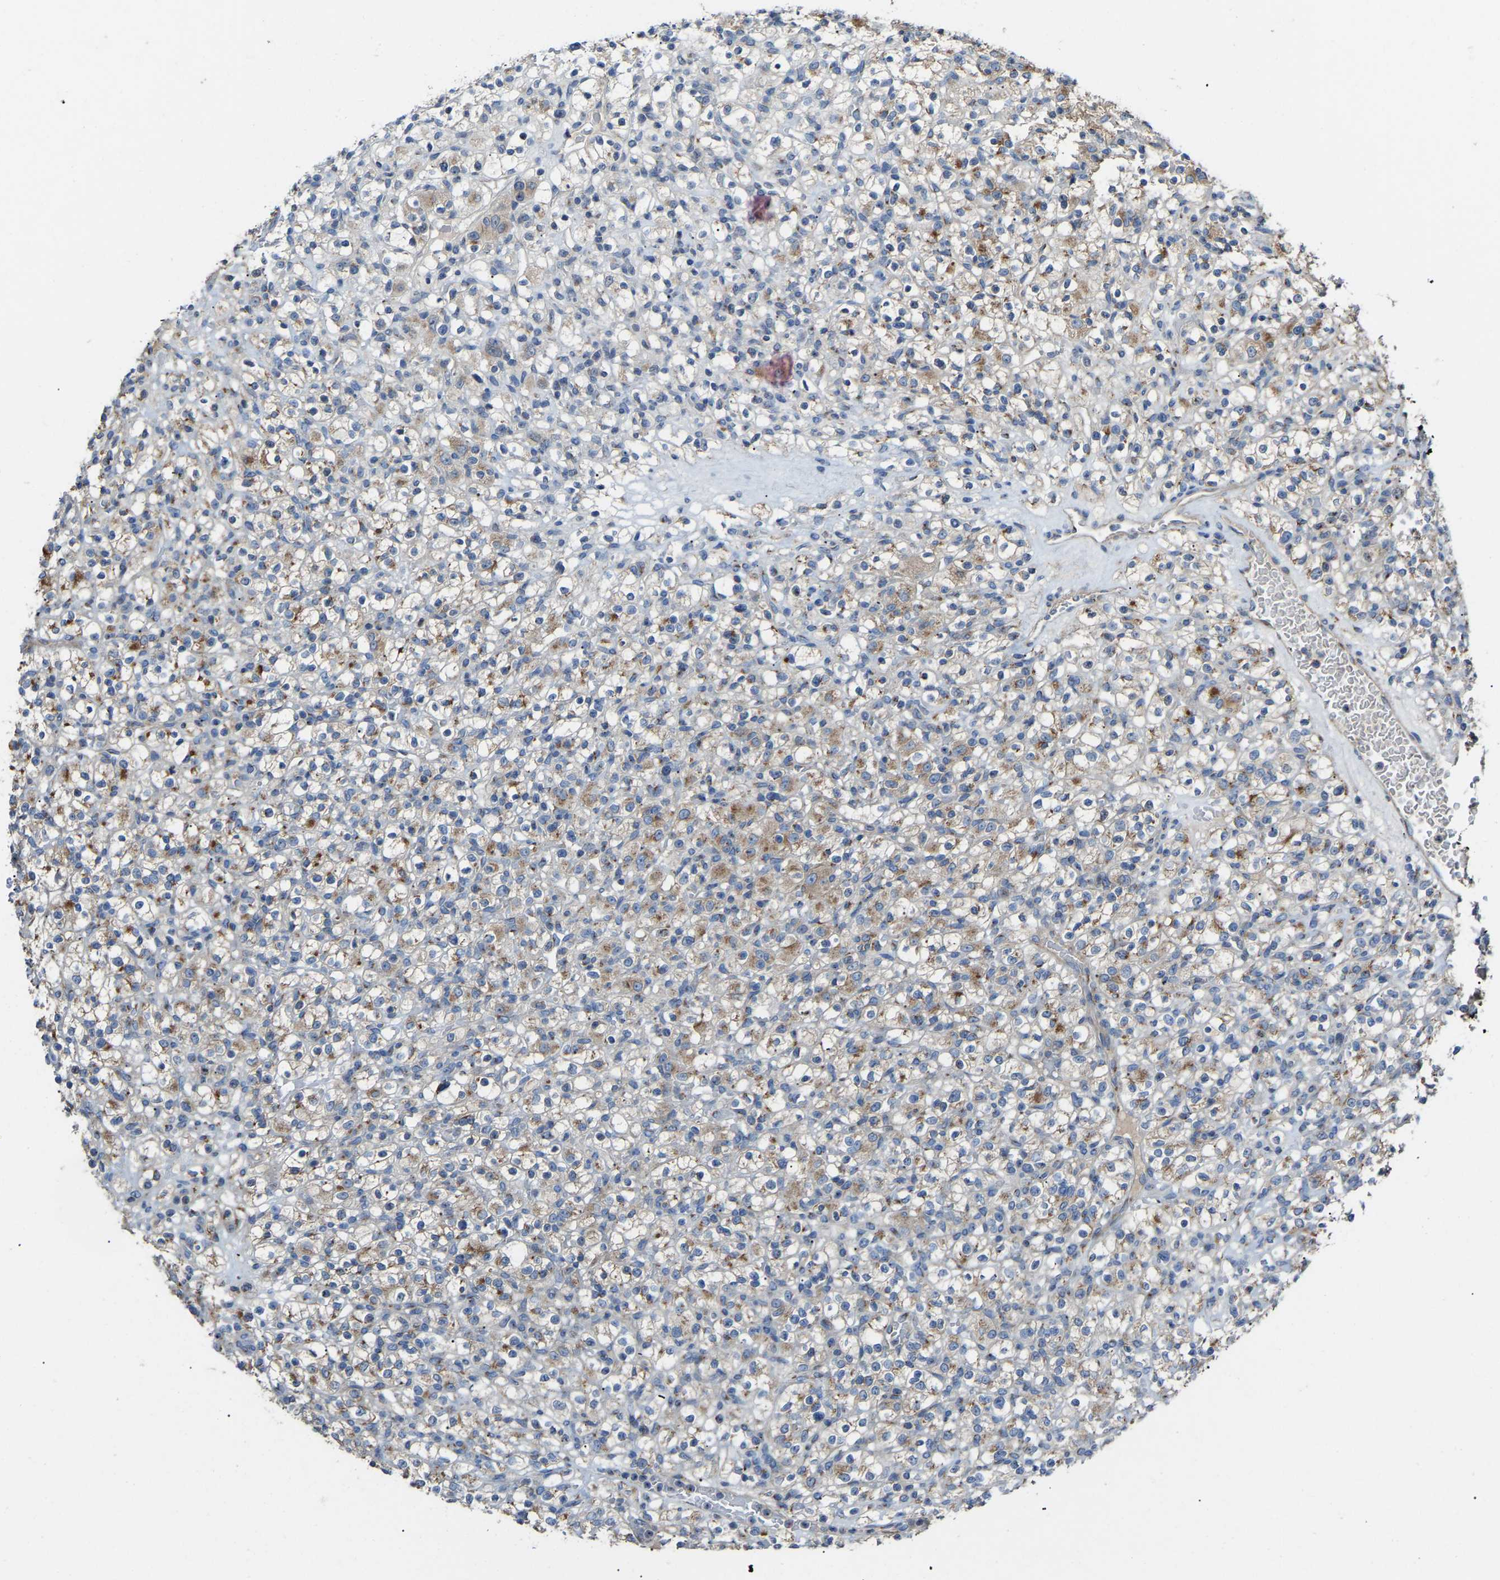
{"staining": {"intensity": "moderate", "quantity": ">75%", "location": "cytoplasmic/membranous"}, "tissue": "renal cancer", "cell_type": "Tumor cells", "image_type": "cancer", "snomed": [{"axis": "morphology", "description": "Normal tissue, NOS"}, {"axis": "morphology", "description": "Adenocarcinoma, NOS"}, {"axis": "topography", "description": "Kidney"}], "caption": "Adenocarcinoma (renal) was stained to show a protein in brown. There is medium levels of moderate cytoplasmic/membranous staining in about >75% of tumor cells.", "gene": "CANT1", "patient": {"sex": "female", "age": 72}}